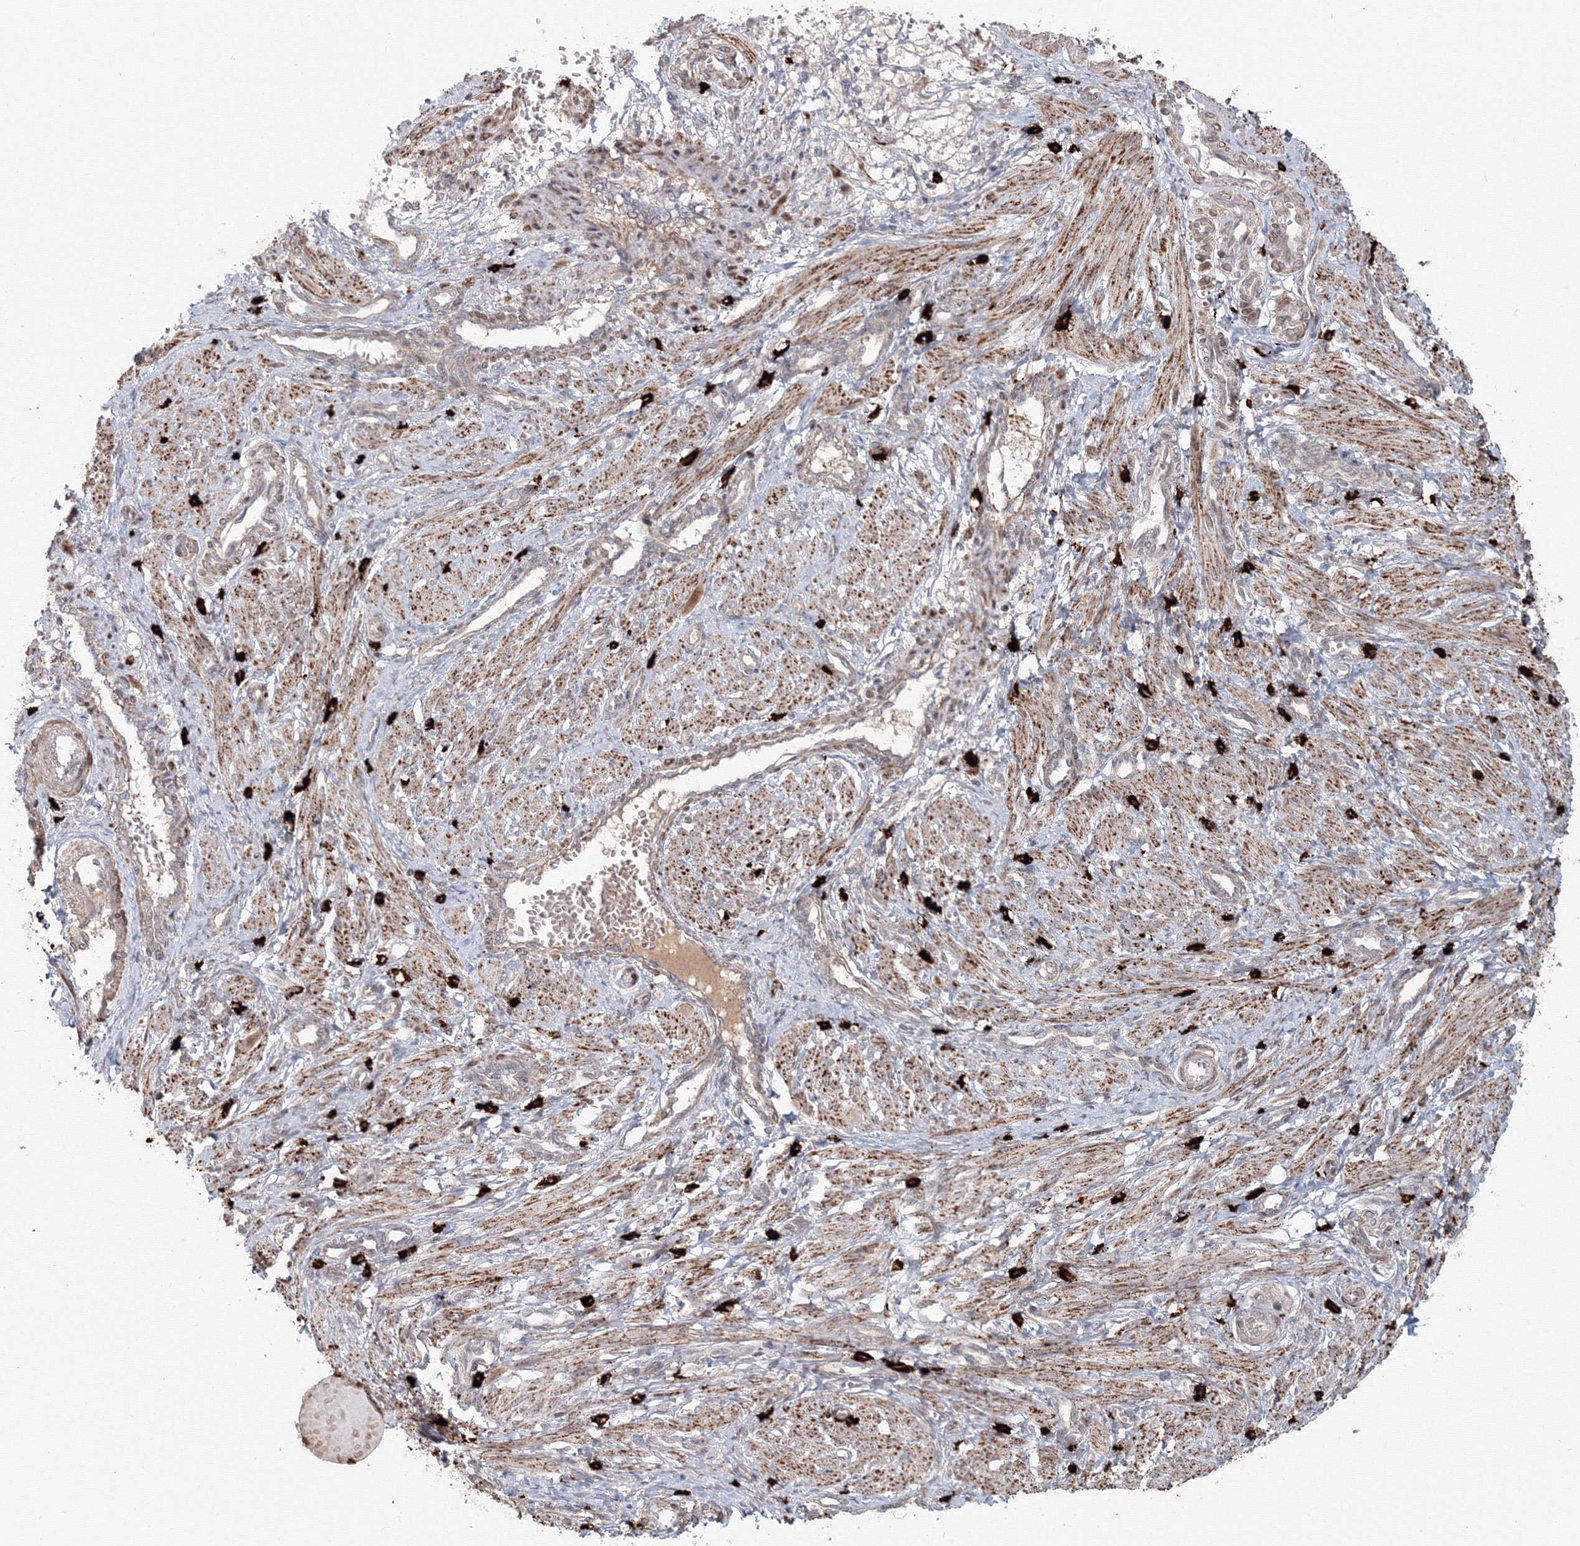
{"staining": {"intensity": "moderate", "quantity": ">75%", "location": "cytoplasmic/membranous"}, "tissue": "smooth muscle", "cell_type": "Smooth muscle cells", "image_type": "normal", "snomed": [{"axis": "morphology", "description": "Normal tissue, NOS"}, {"axis": "topography", "description": "Endometrium"}], "caption": "Approximately >75% of smooth muscle cells in normal human smooth muscle reveal moderate cytoplasmic/membranous protein expression as visualized by brown immunohistochemical staining.", "gene": "SH3PXD2A", "patient": {"sex": "female", "age": 33}}